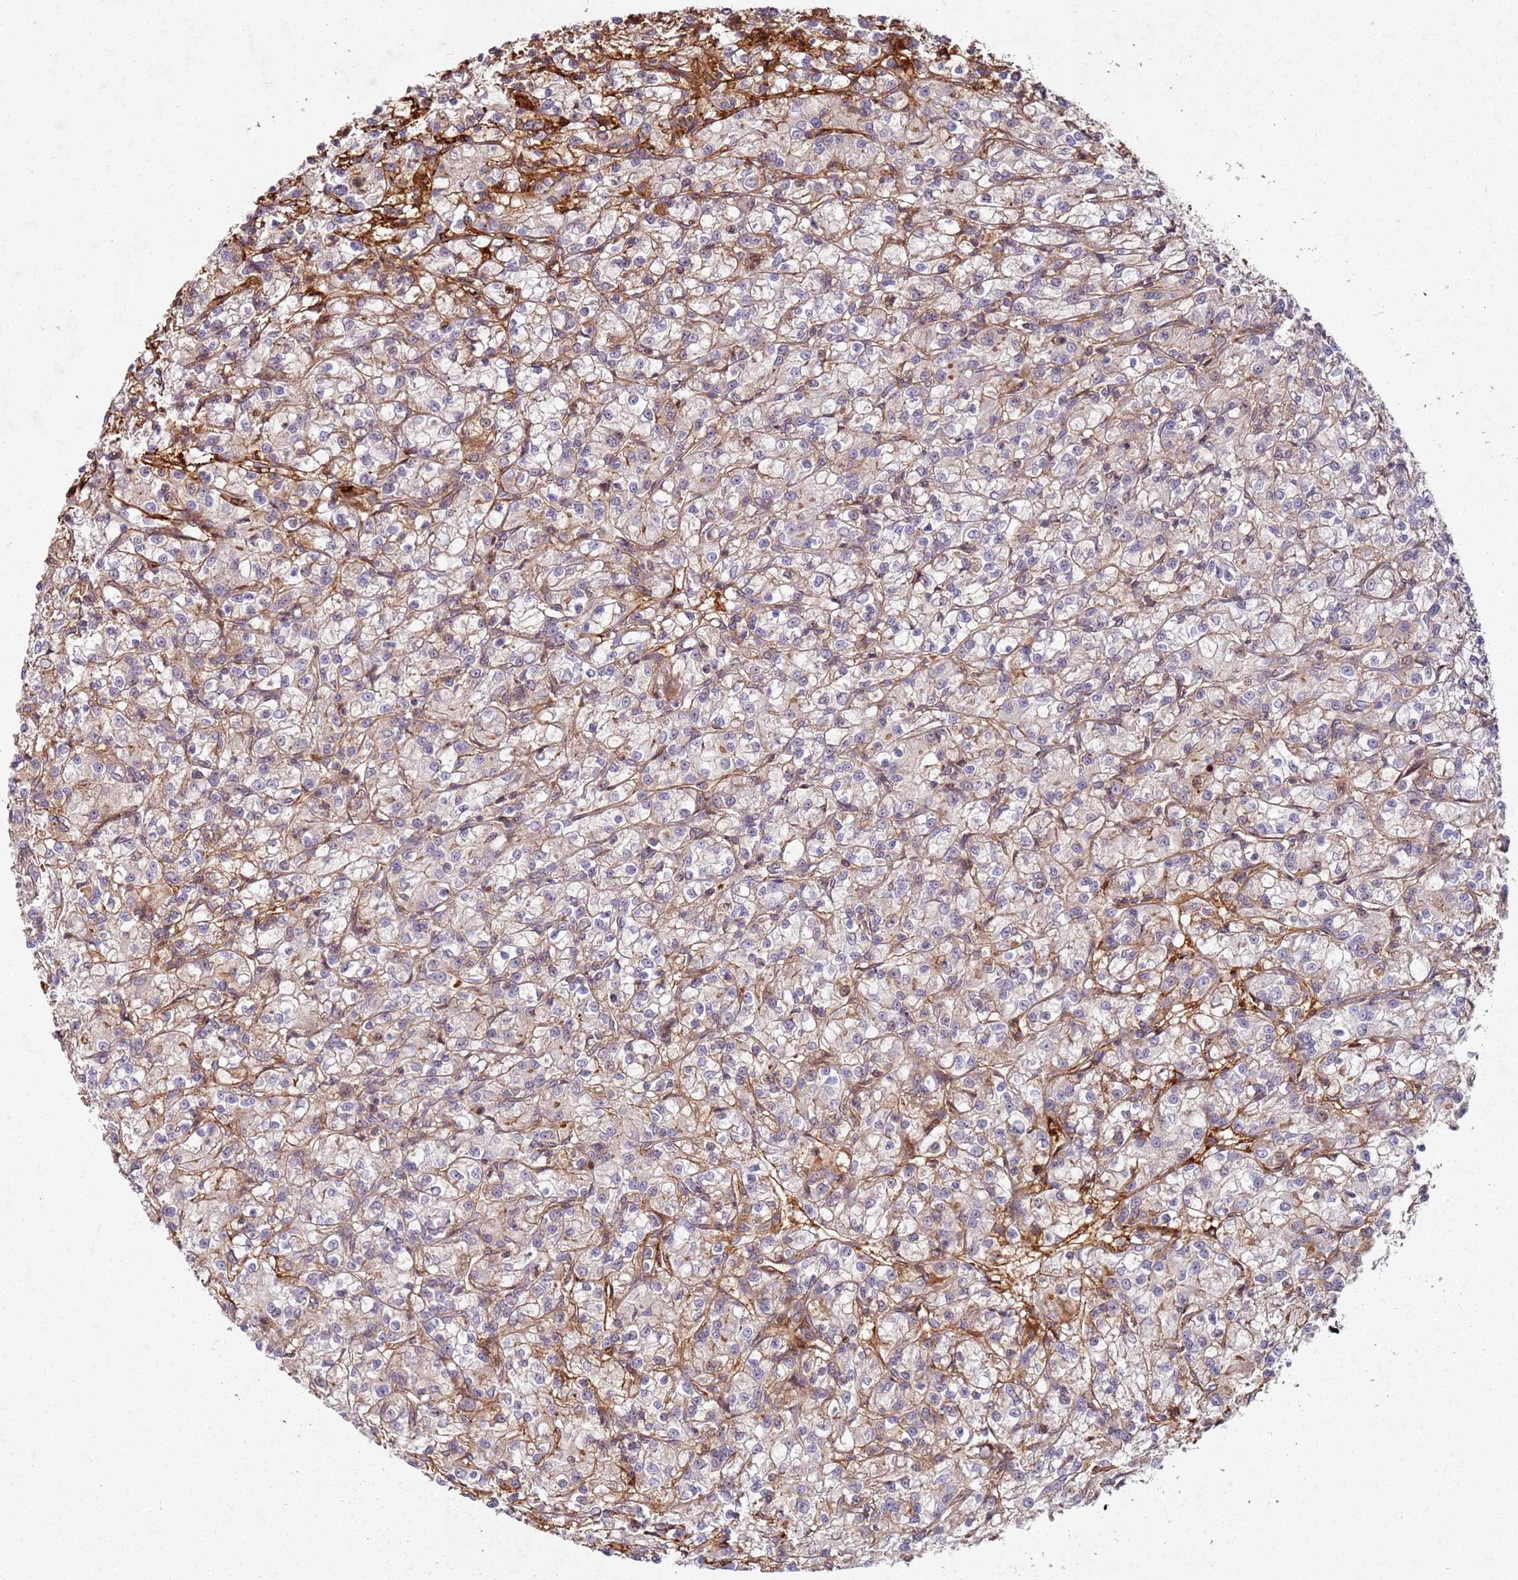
{"staining": {"intensity": "moderate", "quantity": ">75%", "location": "cytoplasmic/membranous"}, "tissue": "renal cancer", "cell_type": "Tumor cells", "image_type": "cancer", "snomed": [{"axis": "morphology", "description": "Adenocarcinoma, NOS"}, {"axis": "topography", "description": "Kidney"}], "caption": "Protein staining of renal cancer tissue reveals moderate cytoplasmic/membranous staining in approximately >75% of tumor cells.", "gene": "C2CD4B", "patient": {"sex": "female", "age": 59}}